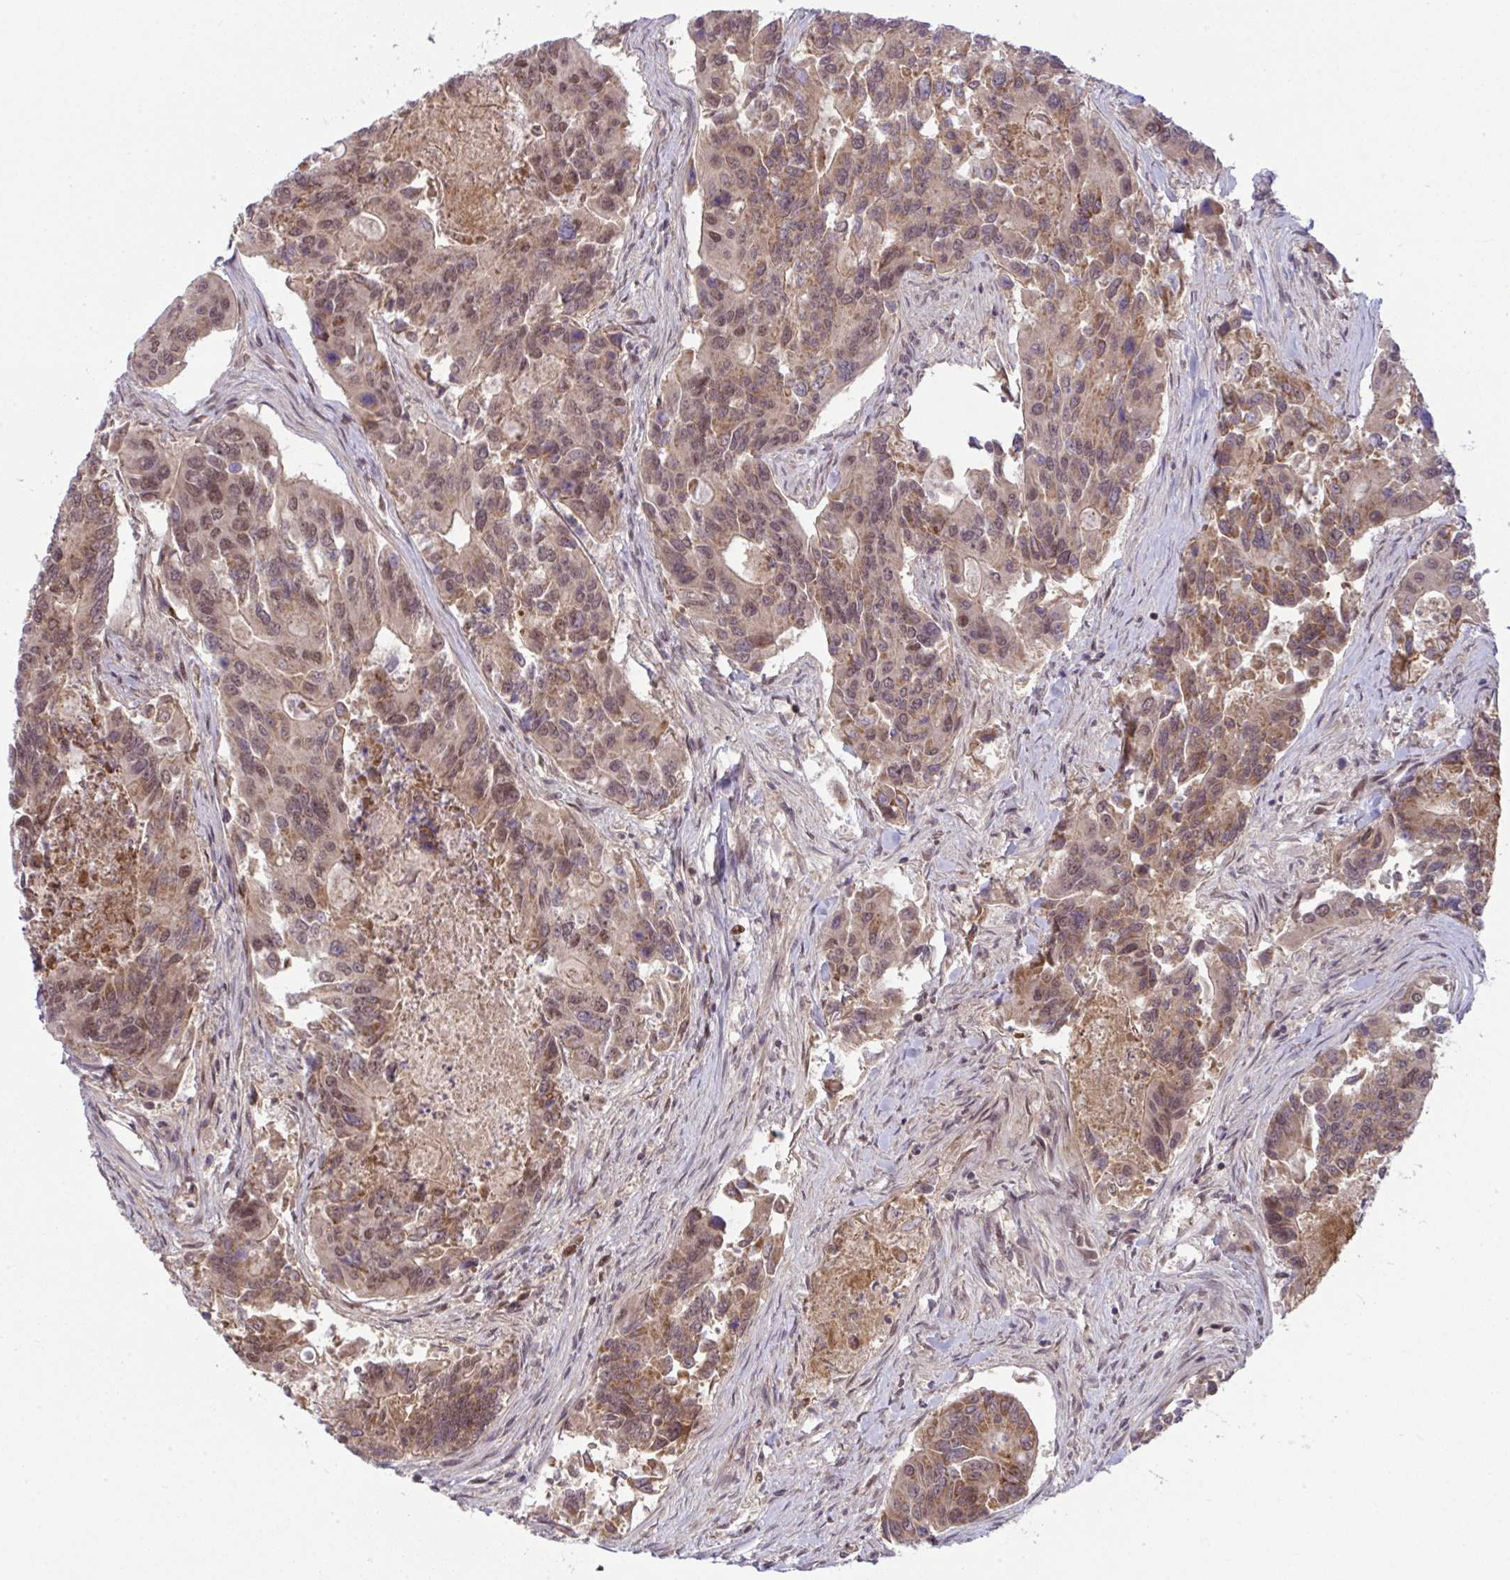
{"staining": {"intensity": "moderate", "quantity": ">75%", "location": "cytoplasmic/membranous,nuclear"}, "tissue": "colorectal cancer", "cell_type": "Tumor cells", "image_type": "cancer", "snomed": [{"axis": "morphology", "description": "Adenocarcinoma, NOS"}, {"axis": "topography", "description": "Colon"}], "caption": "This histopathology image reveals IHC staining of colorectal cancer (adenocarcinoma), with medium moderate cytoplasmic/membranous and nuclear expression in approximately >75% of tumor cells.", "gene": "KLF2", "patient": {"sex": "female", "age": 67}}